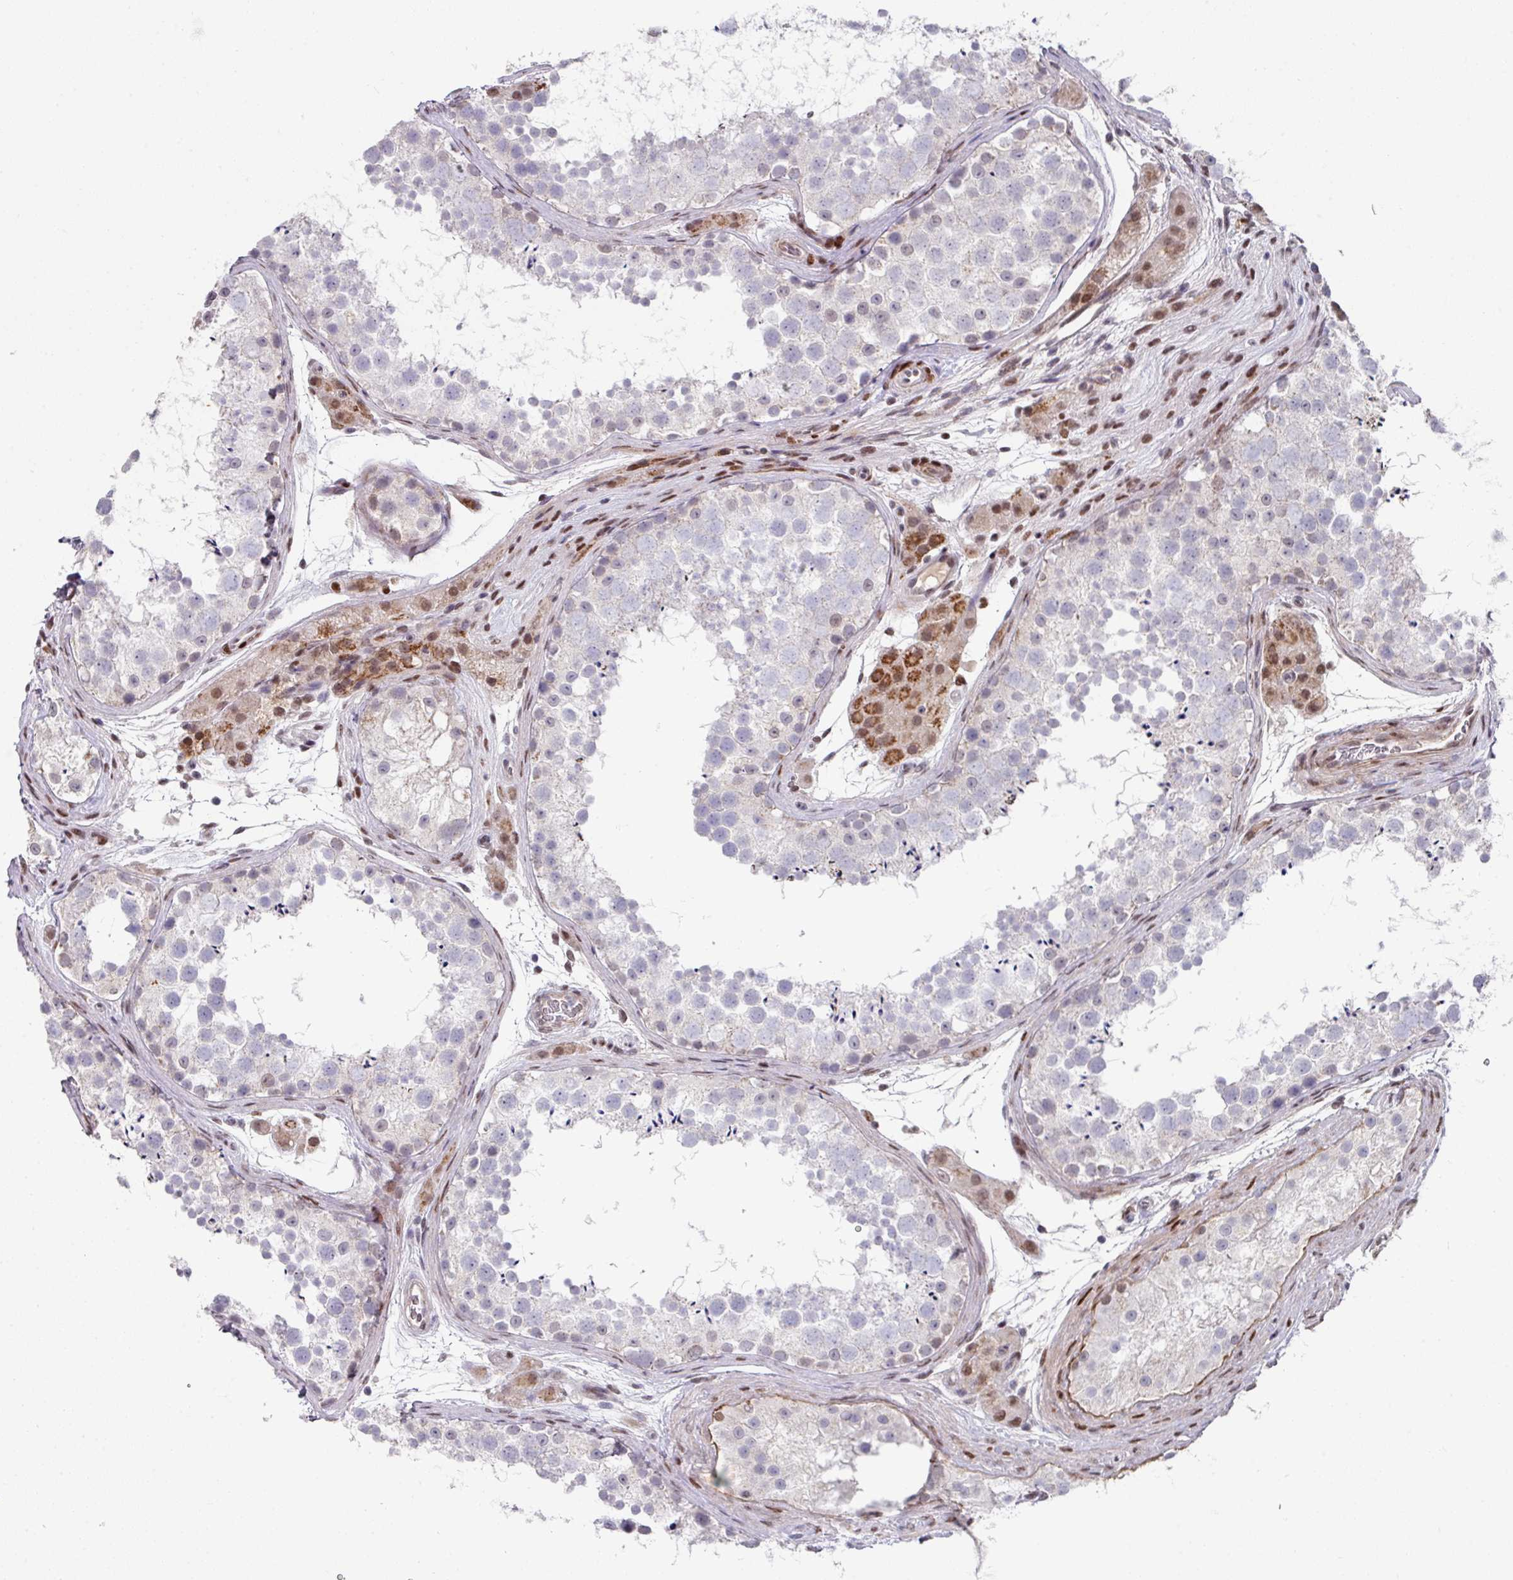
{"staining": {"intensity": "negative", "quantity": "none", "location": "none"}, "tissue": "testis", "cell_type": "Cells in seminiferous ducts", "image_type": "normal", "snomed": [{"axis": "morphology", "description": "Normal tissue, NOS"}, {"axis": "topography", "description": "Testis"}], "caption": "The immunohistochemistry photomicrograph has no significant expression in cells in seminiferous ducts of testis.", "gene": "CBX7", "patient": {"sex": "male", "age": 41}}